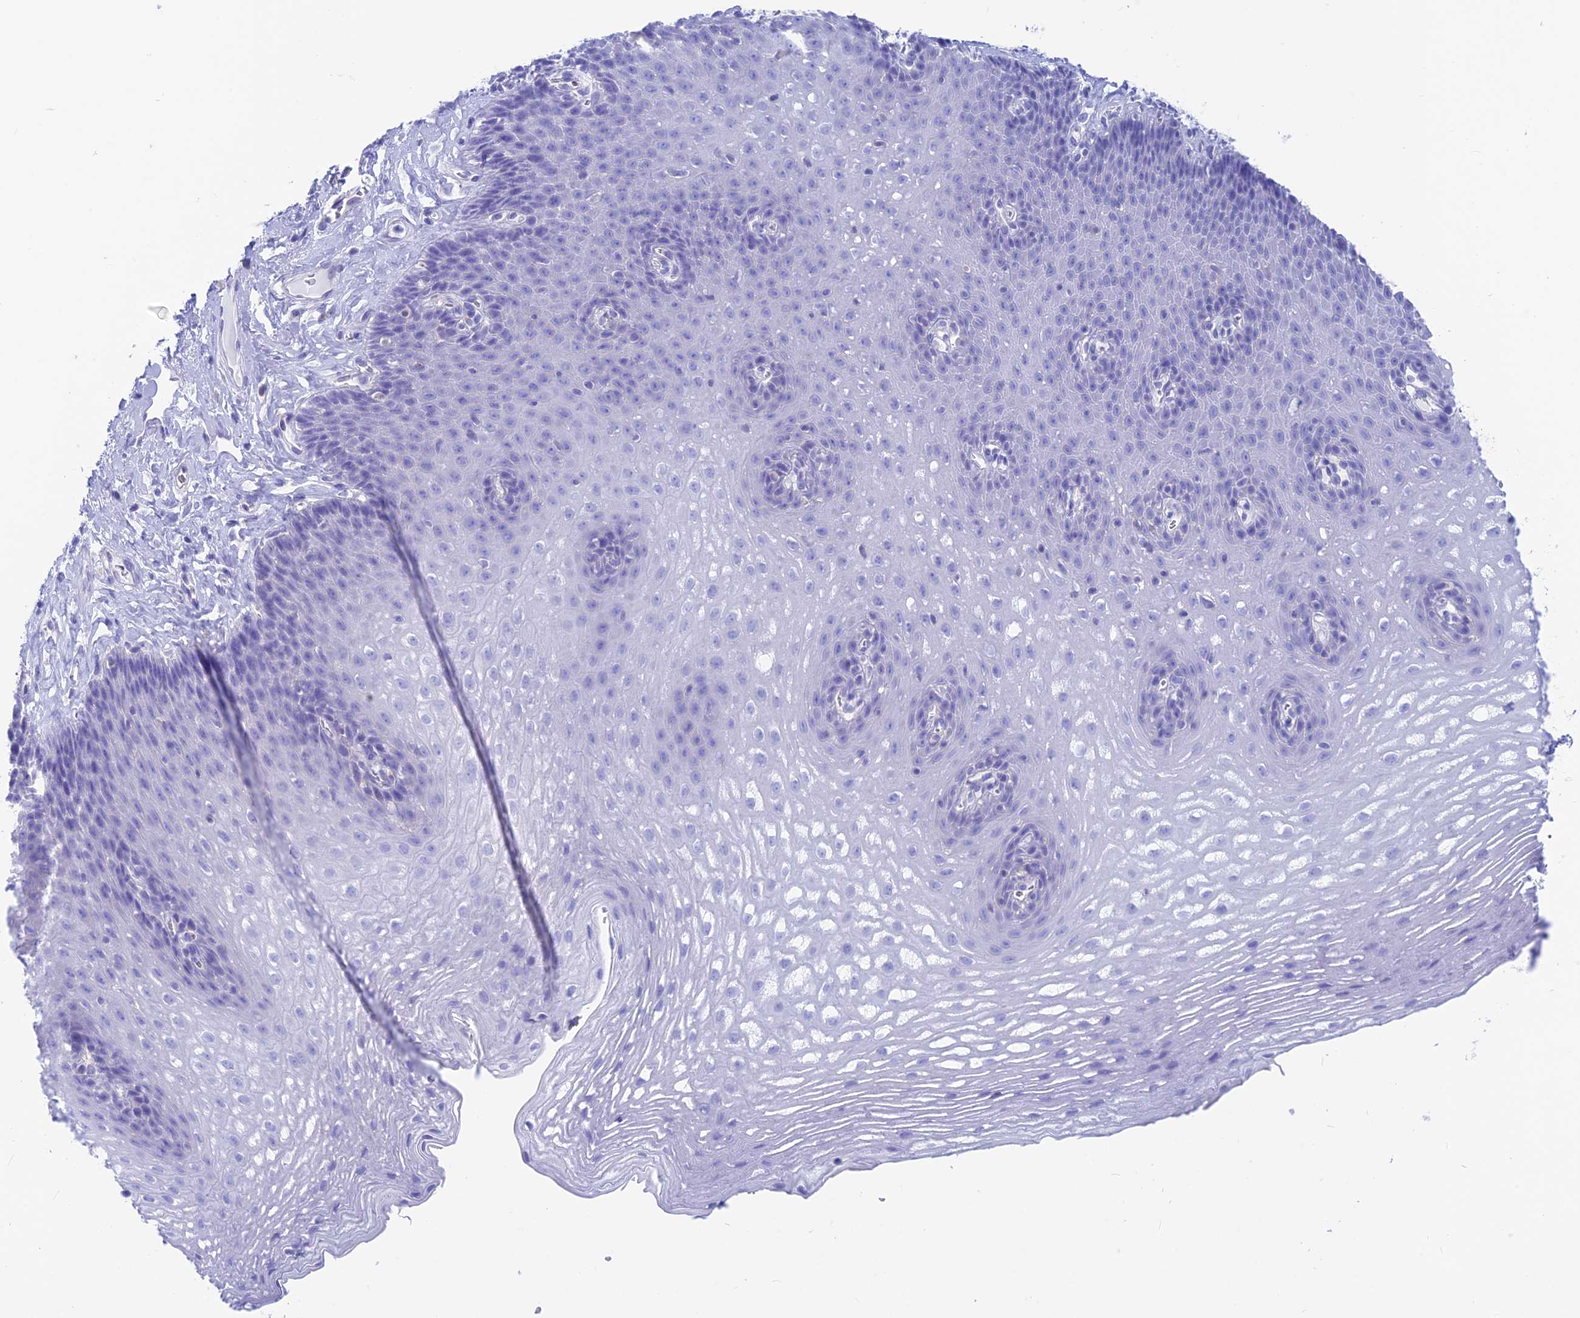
{"staining": {"intensity": "negative", "quantity": "none", "location": "none"}, "tissue": "esophagus", "cell_type": "Squamous epithelial cells", "image_type": "normal", "snomed": [{"axis": "morphology", "description": "Normal tissue, NOS"}, {"axis": "topography", "description": "Esophagus"}], "caption": "Squamous epithelial cells are negative for protein expression in benign human esophagus.", "gene": "GNGT2", "patient": {"sex": "female", "age": 66}}